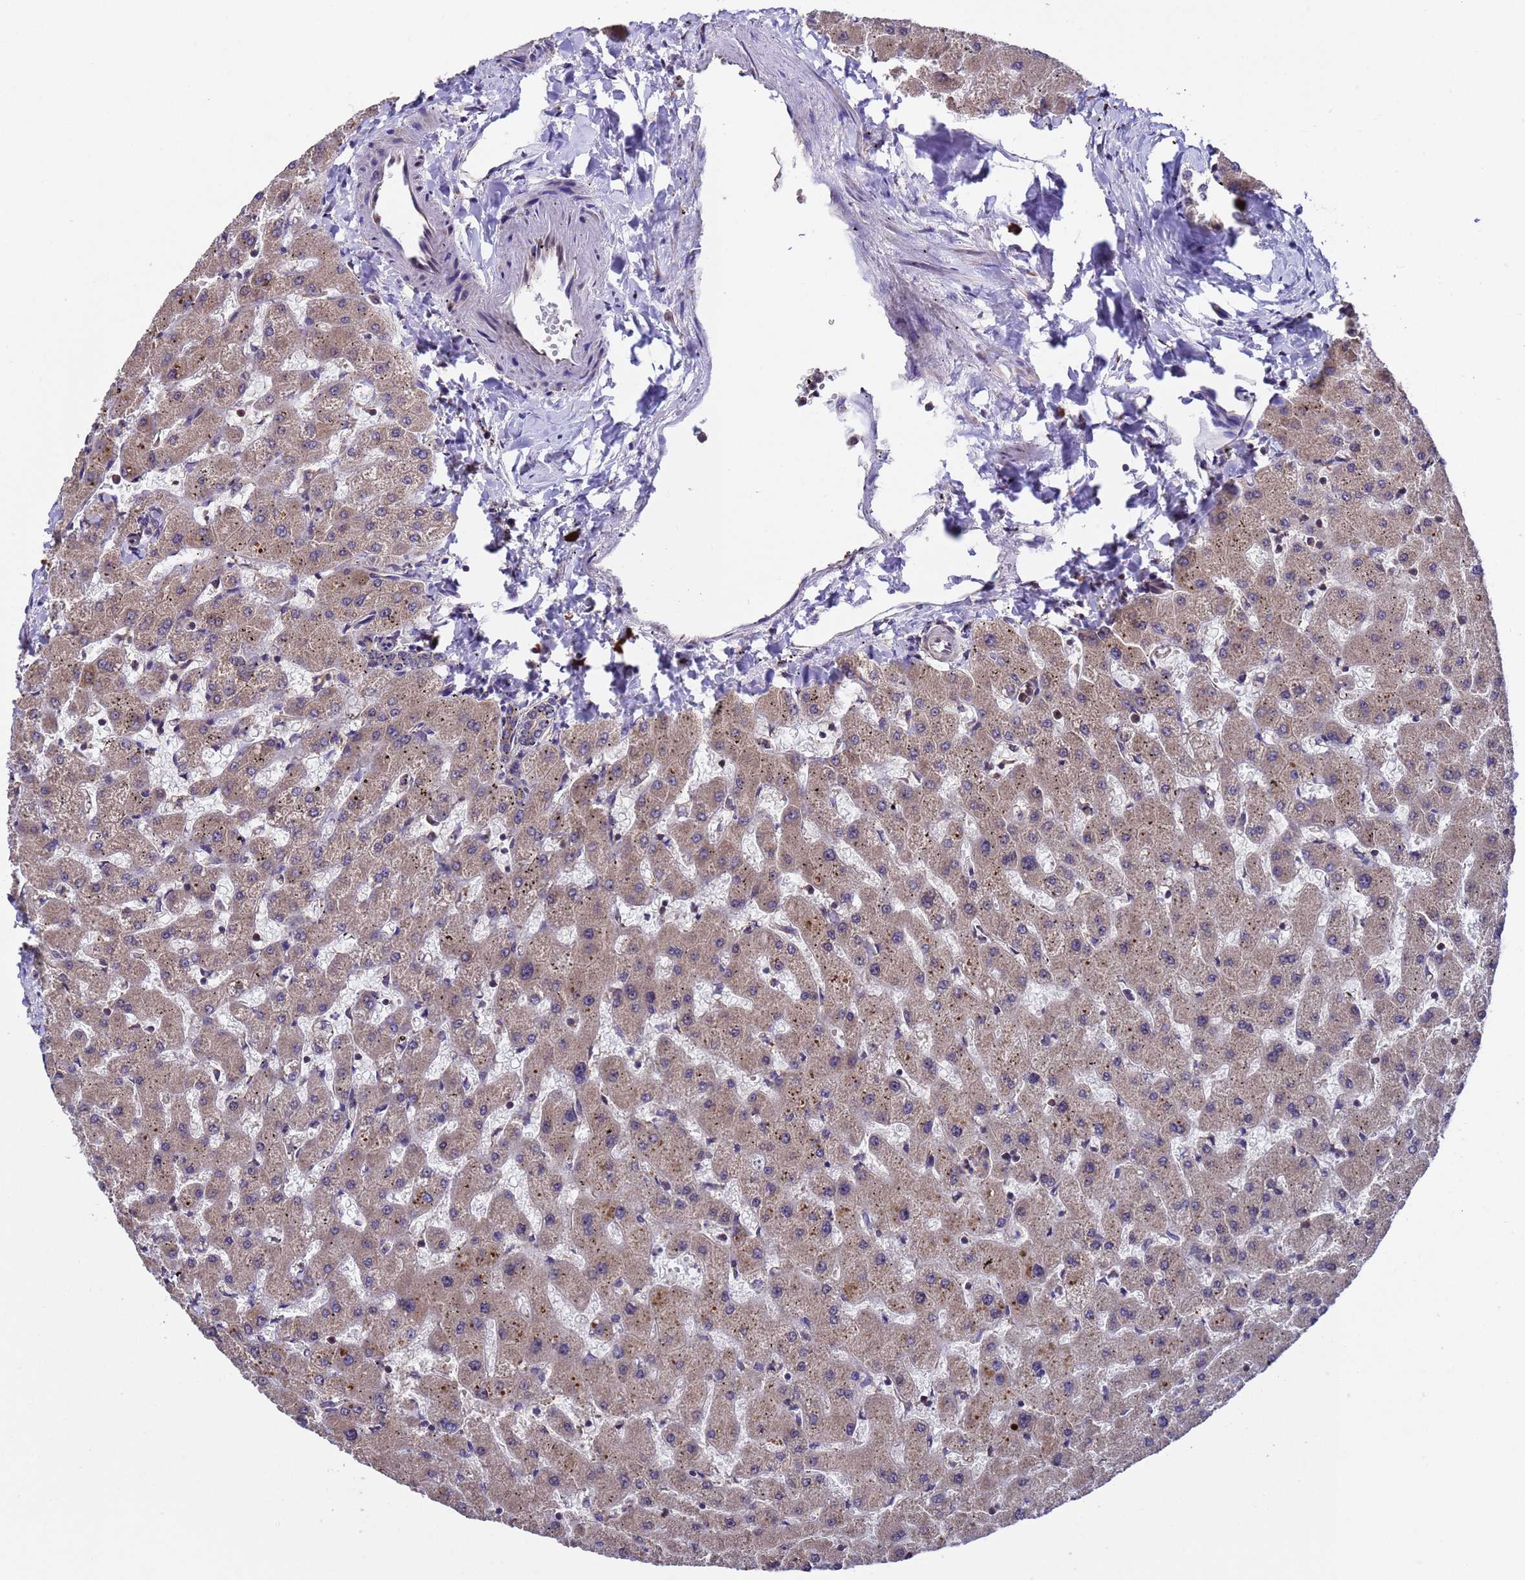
{"staining": {"intensity": "moderate", "quantity": "25%-75%", "location": "cytoplasmic/membranous"}, "tissue": "liver", "cell_type": "Cholangiocytes", "image_type": "normal", "snomed": [{"axis": "morphology", "description": "Normal tissue, NOS"}, {"axis": "topography", "description": "Liver"}], "caption": "The micrograph exhibits immunohistochemical staining of normal liver. There is moderate cytoplasmic/membranous positivity is identified in approximately 25%-75% of cholangiocytes.", "gene": "TSR3", "patient": {"sex": "female", "age": 63}}